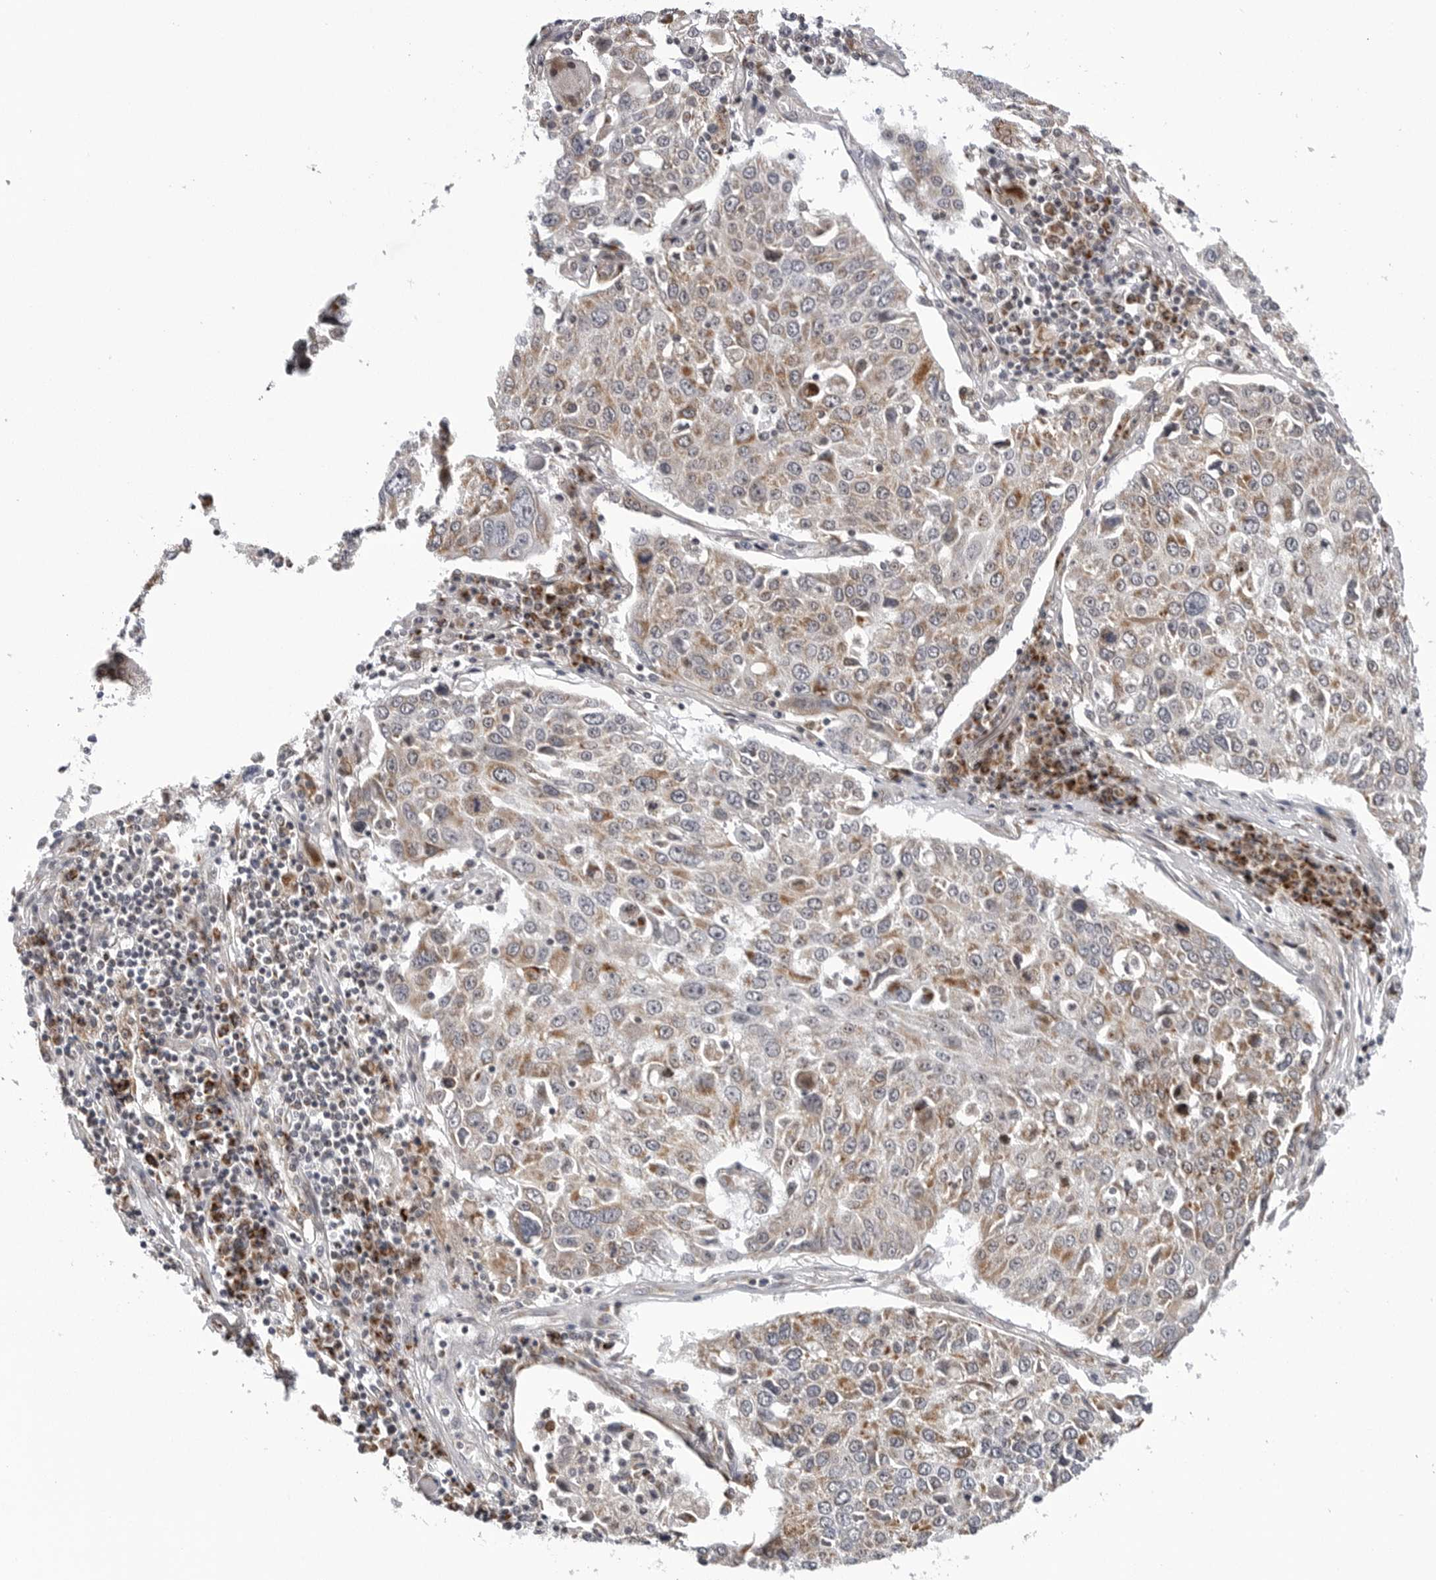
{"staining": {"intensity": "moderate", "quantity": ">75%", "location": "cytoplasmic/membranous"}, "tissue": "lung cancer", "cell_type": "Tumor cells", "image_type": "cancer", "snomed": [{"axis": "morphology", "description": "Squamous cell carcinoma, NOS"}, {"axis": "topography", "description": "Lung"}], "caption": "Tumor cells exhibit moderate cytoplasmic/membranous expression in approximately >75% of cells in lung squamous cell carcinoma. (DAB = brown stain, brightfield microscopy at high magnification).", "gene": "CDK20", "patient": {"sex": "male", "age": 65}}